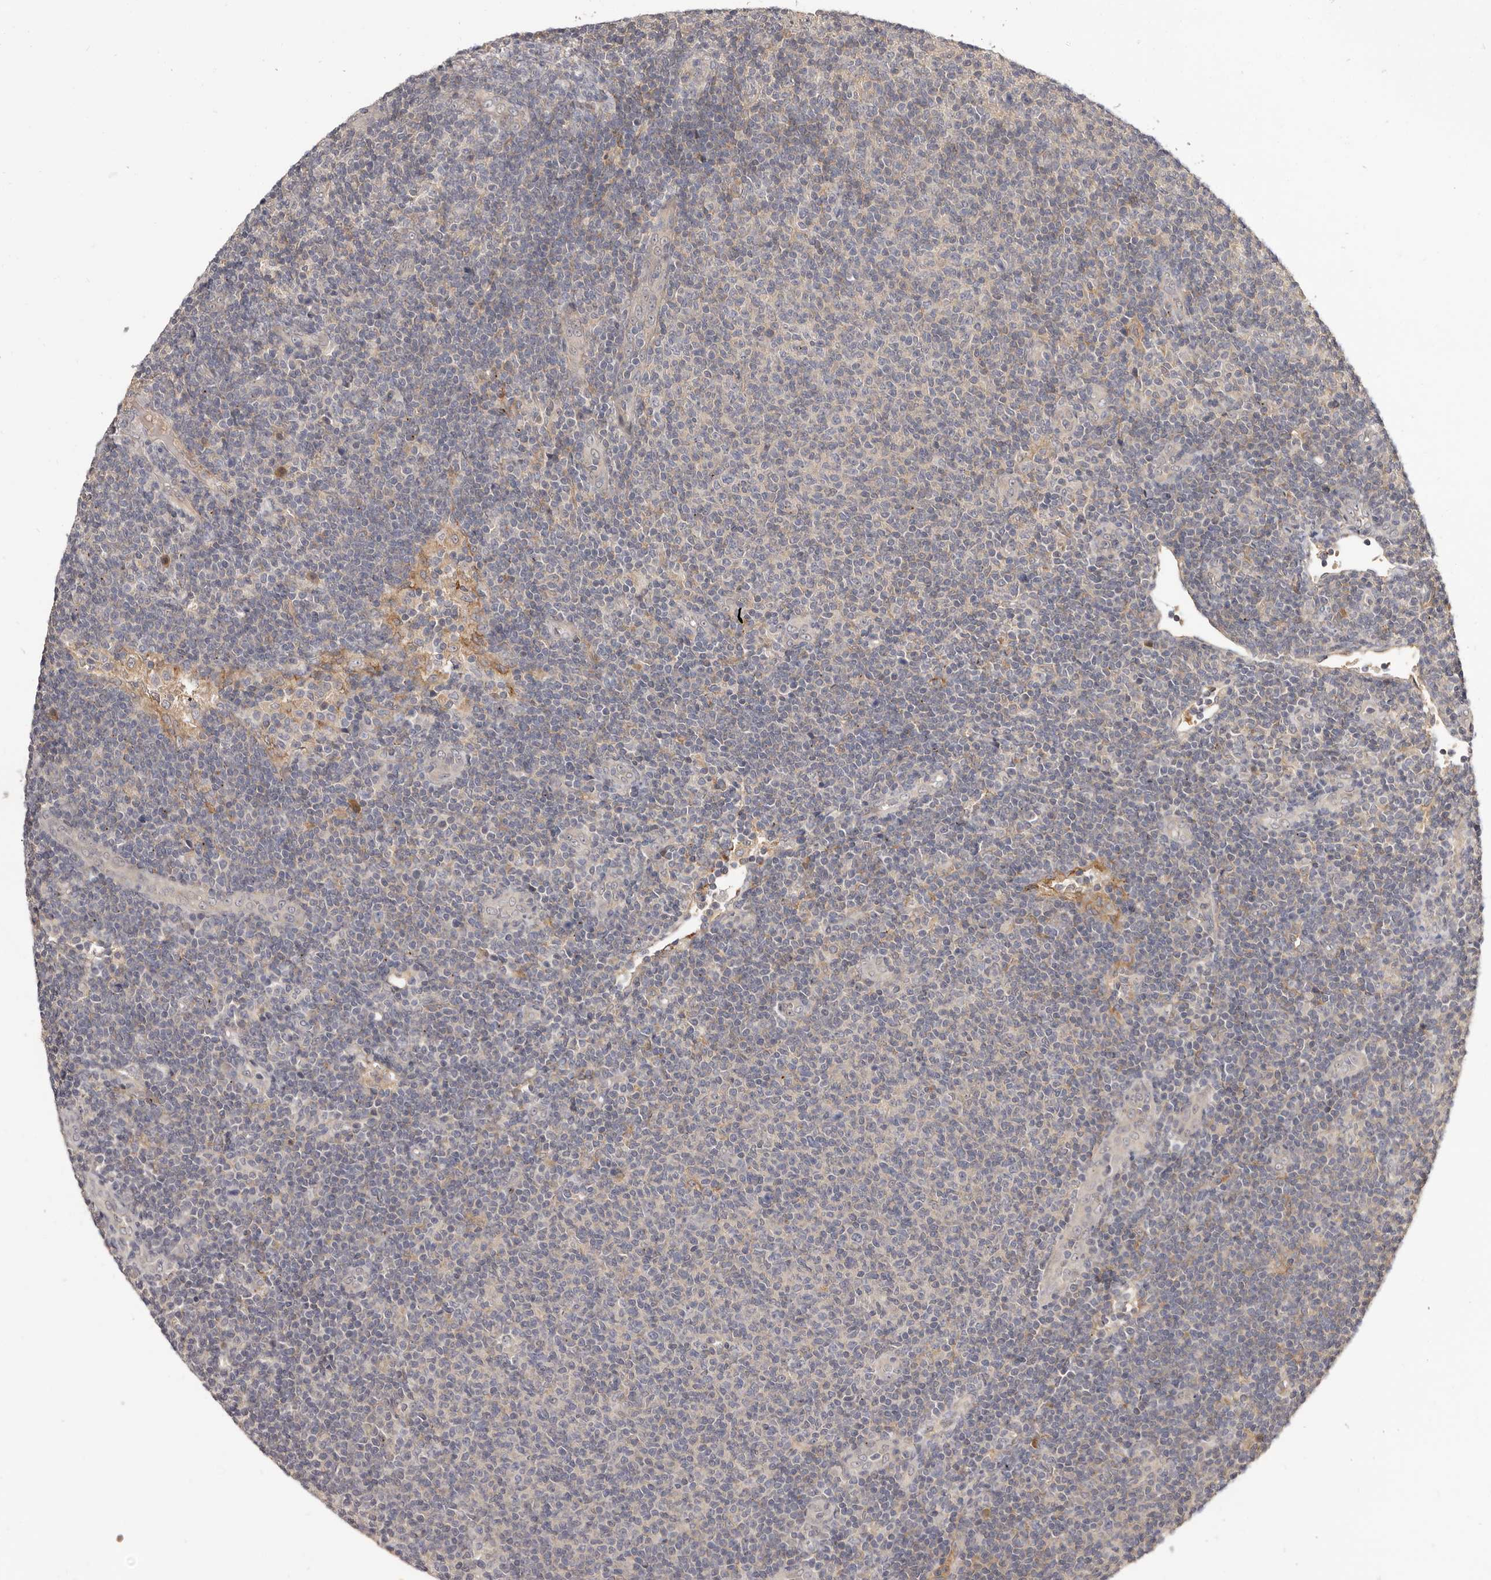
{"staining": {"intensity": "negative", "quantity": "none", "location": "none"}, "tissue": "lymphoma", "cell_type": "Tumor cells", "image_type": "cancer", "snomed": [{"axis": "morphology", "description": "Malignant lymphoma, non-Hodgkin's type, Low grade"}, {"axis": "topography", "description": "Lymph node"}], "caption": "The micrograph demonstrates no staining of tumor cells in malignant lymphoma, non-Hodgkin's type (low-grade).", "gene": "INAVA", "patient": {"sex": "male", "age": 66}}